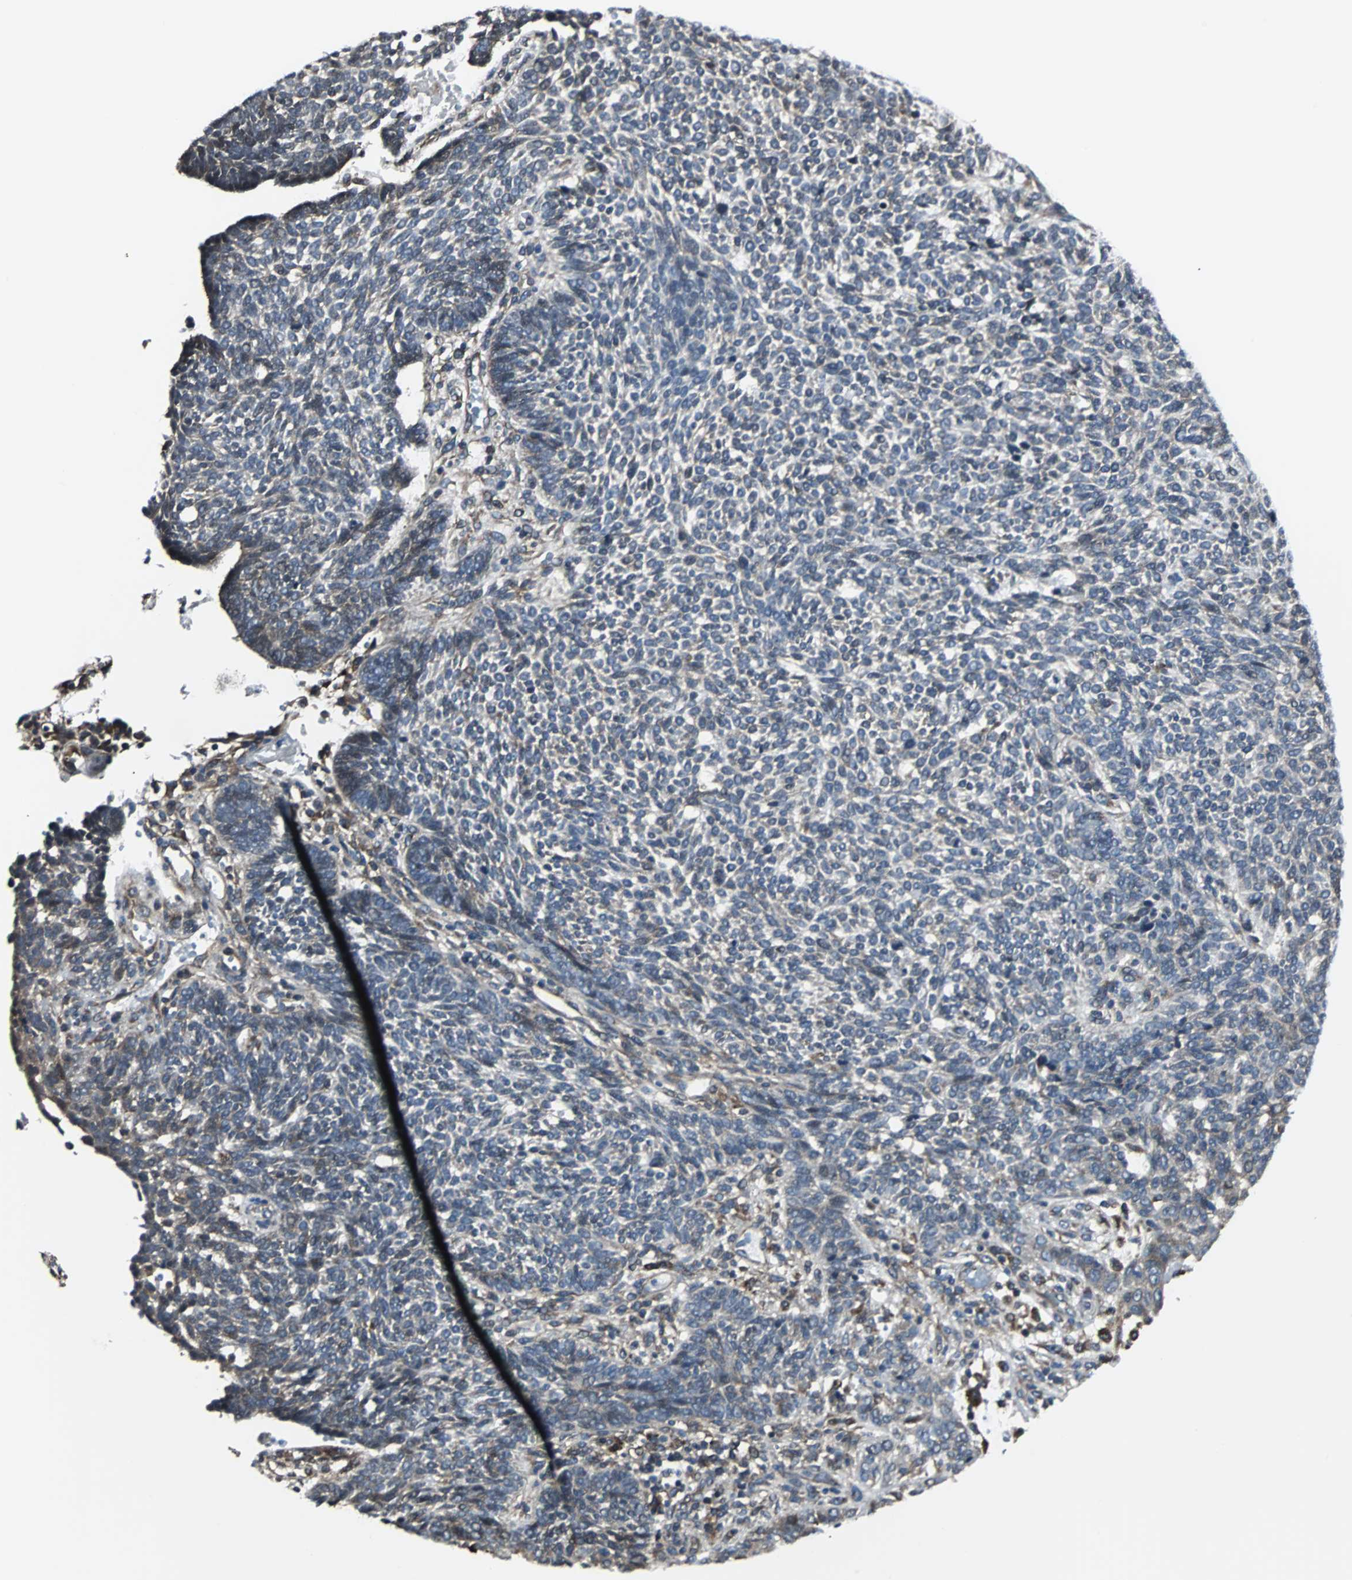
{"staining": {"intensity": "weak", "quantity": "<25%", "location": "cytoplasmic/membranous"}, "tissue": "skin cancer", "cell_type": "Tumor cells", "image_type": "cancer", "snomed": [{"axis": "morphology", "description": "Normal tissue, NOS"}, {"axis": "morphology", "description": "Basal cell carcinoma"}, {"axis": "topography", "description": "Skin"}], "caption": "Tumor cells show no significant staining in basal cell carcinoma (skin).", "gene": "CHP1", "patient": {"sex": "male", "age": 87}}